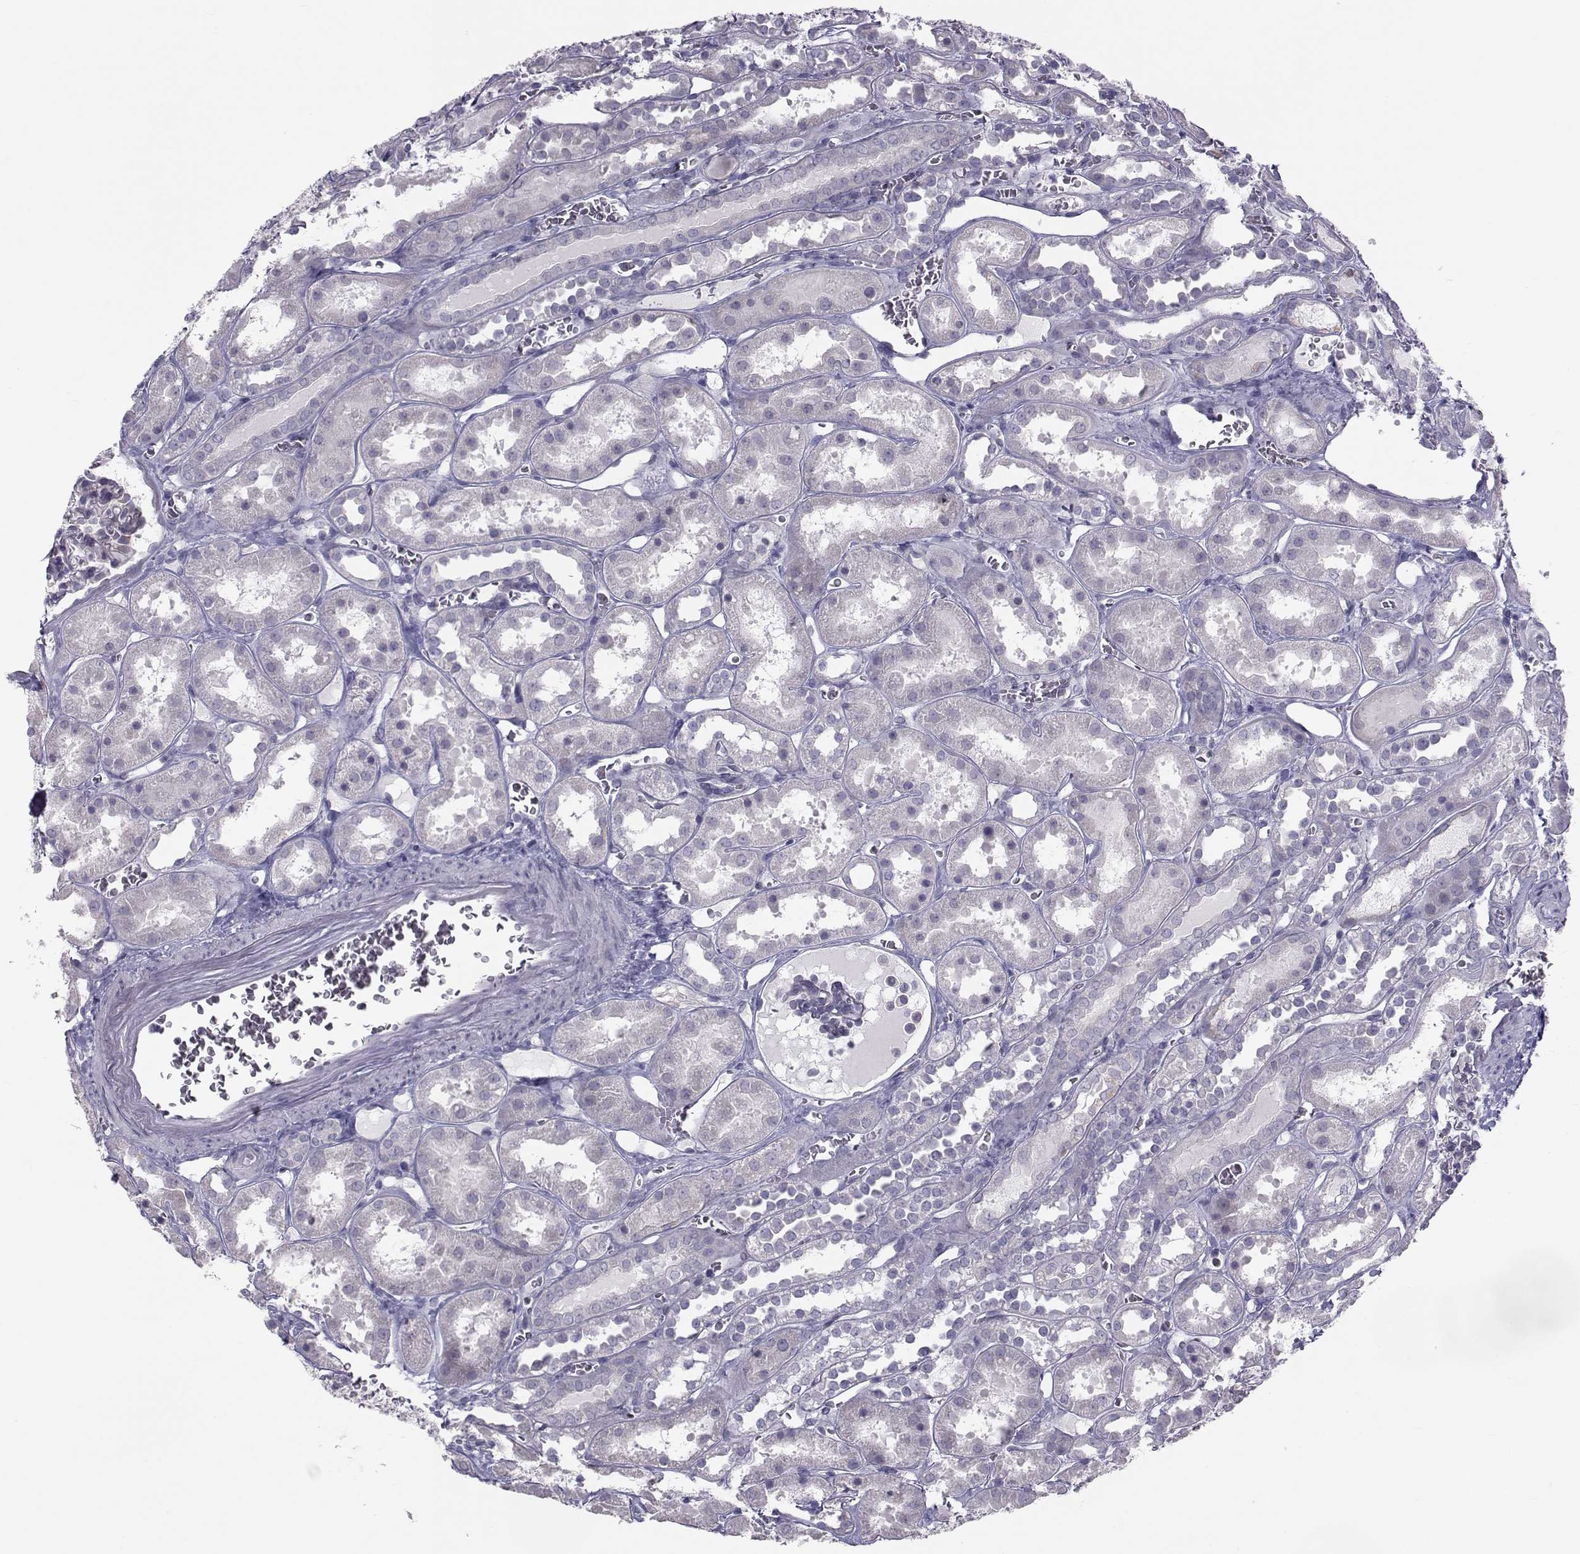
{"staining": {"intensity": "negative", "quantity": "none", "location": "none"}, "tissue": "kidney", "cell_type": "Cells in glomeruli", "image_type": "normal", "snomed": [{"axis": "morphology", "description": "Normal tissue, NOS"}, {"axis": "topography", "description": "Kidney"}], "caption": "Cells in glomeruli are negative for brown protein staining in unremarkable kidney. Nuclei are stained in blue.", "gene": "GARIN3", "patient": {"sex": "female", "age": 41}}